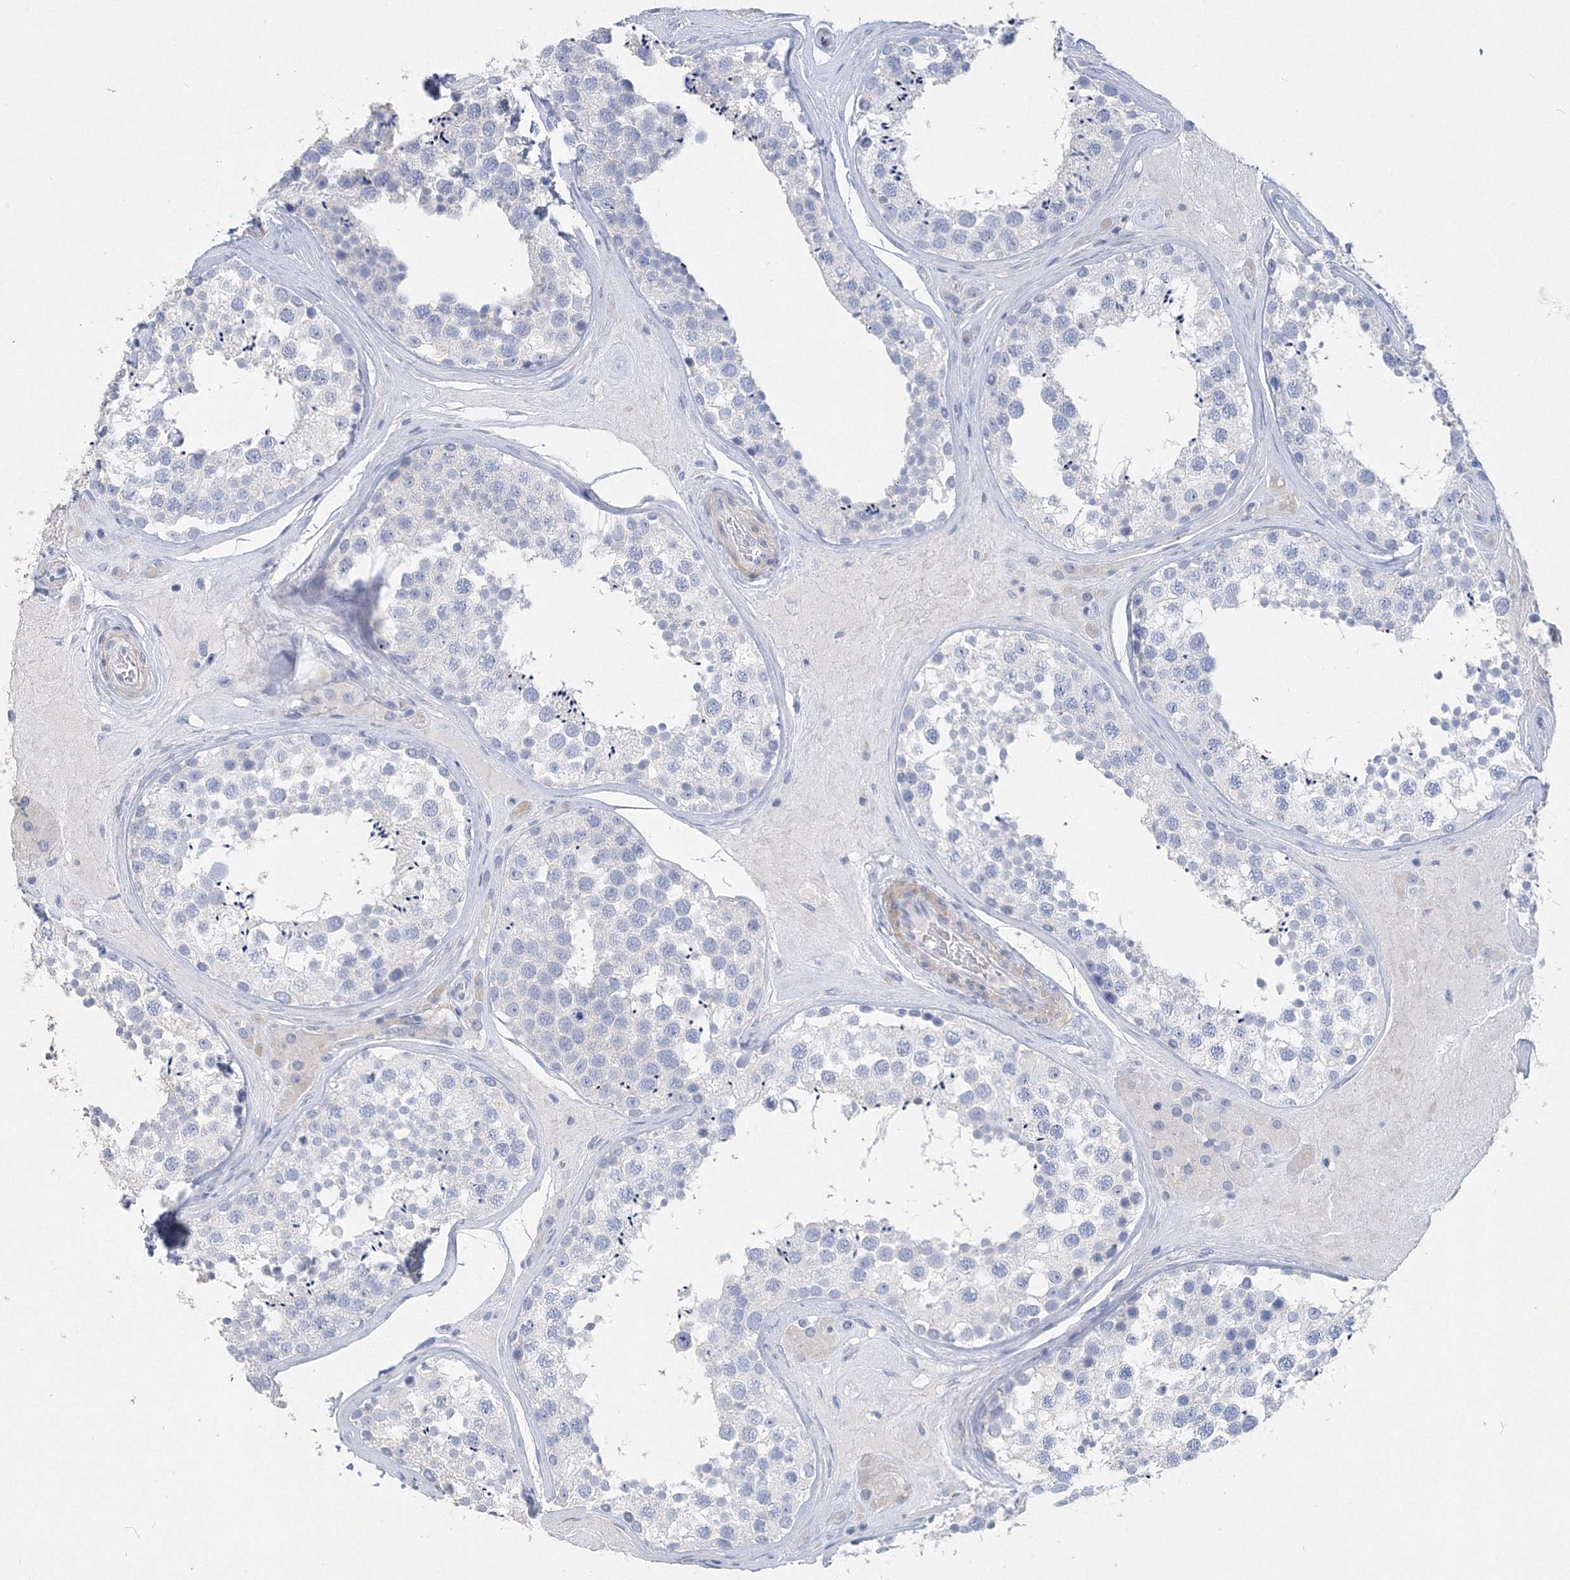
{"staining": {"intensity": "negative", "quantity": "none", "location": "none"}, "tissue": "testis", "cell_type": "Cells in seminiferous ducts", "image_type": "normal", "snomed": [{"axis": "morphology", "description": "Normal tissue, NOS"}, {"axis": "topography", "description": "Testis"}], "caption": "A high-resolution histopathology image shows immunohistochemistry (IHC) staining of normal testis, which demonstrates no significant expression in cells in seminiferous ducts.", "gene": "OSBPL6", "patient": {"sex": "male", "age": 46}}